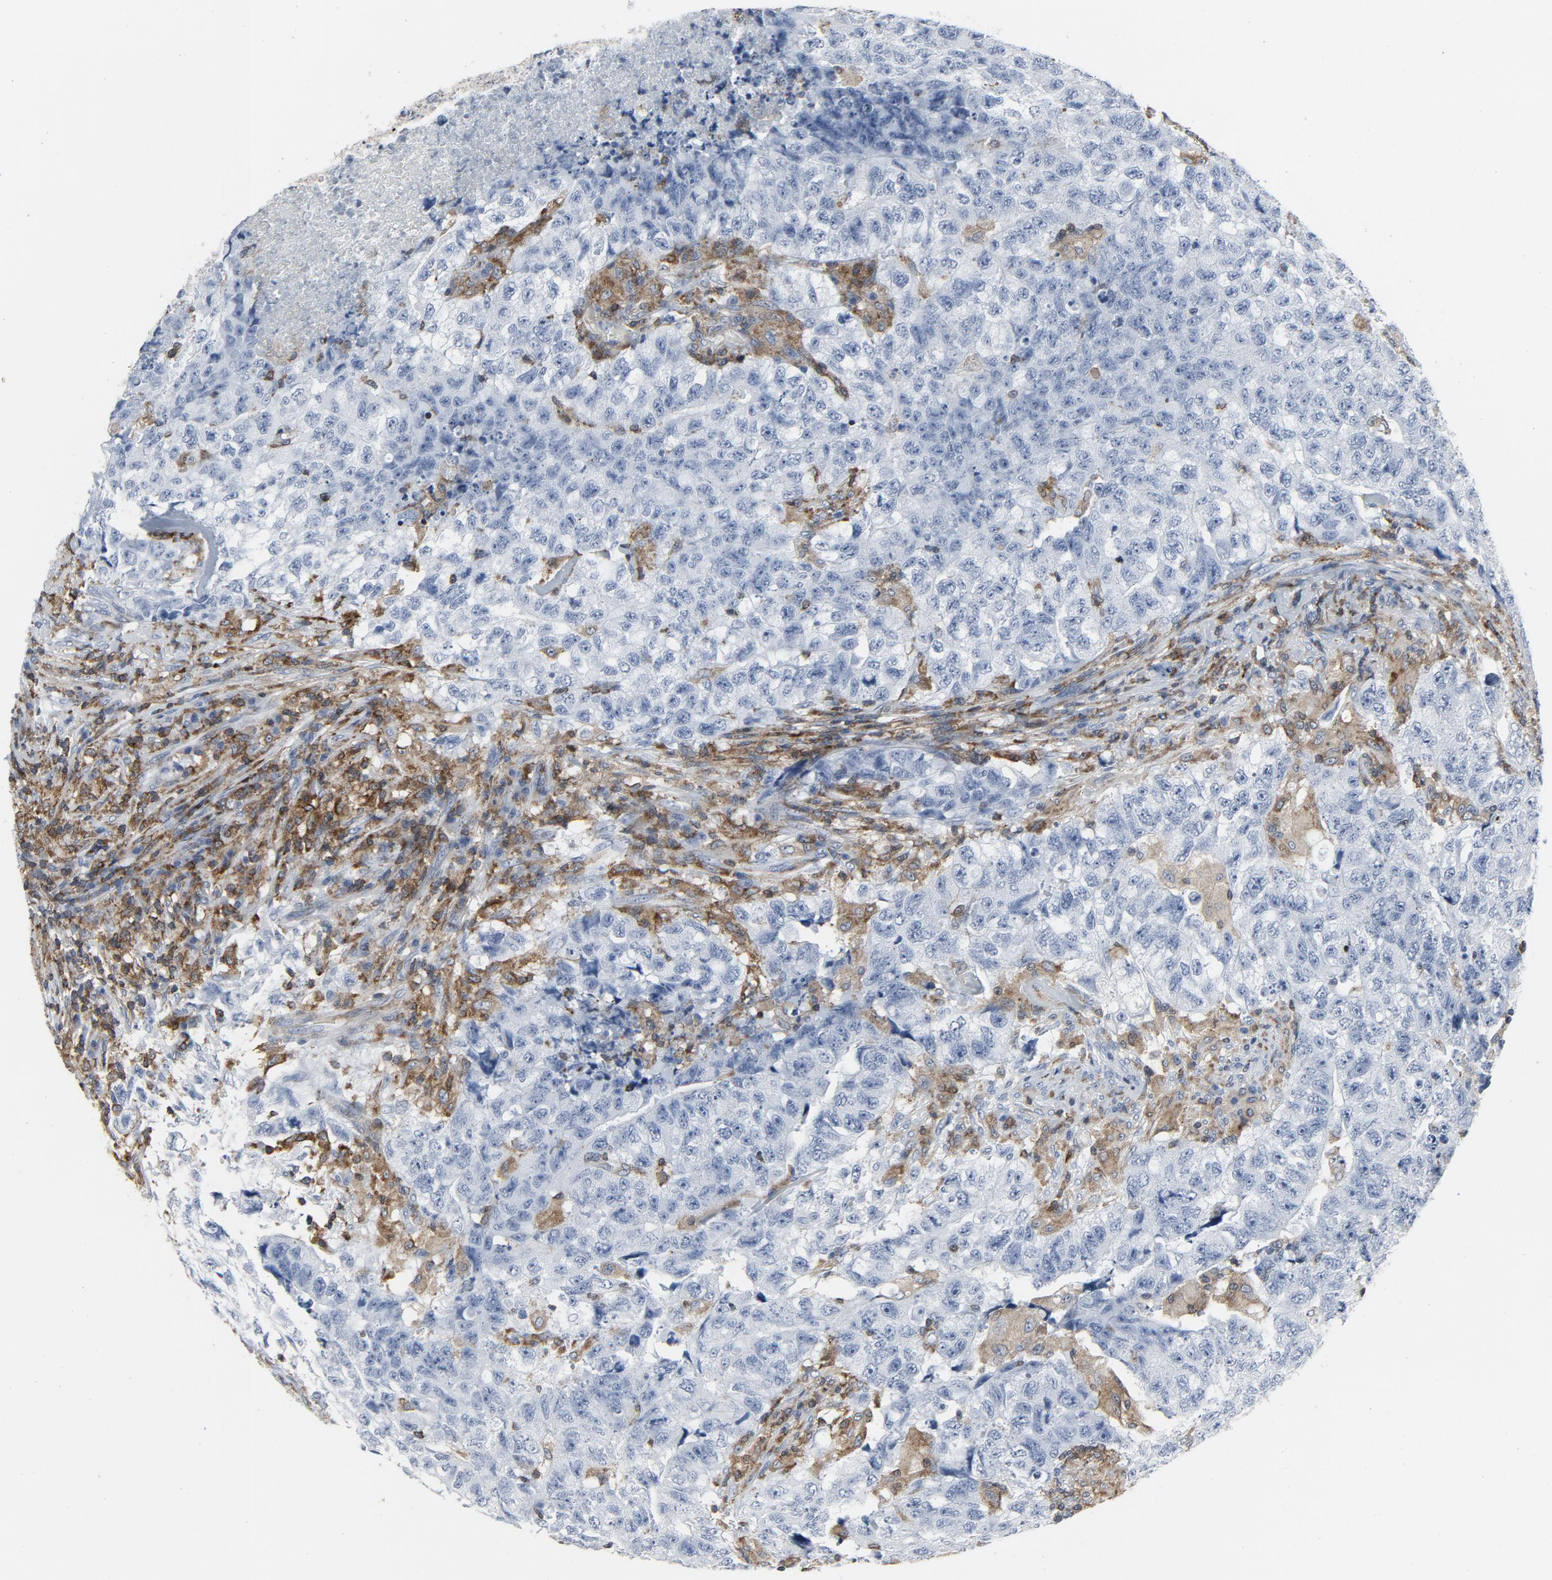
{"staining": {"intensity": "negative", "quantity": "none", "location": "none"}, "tissue": "testis cancer", "cell_type": "Tumor cells", "image_type": "cancer", "snomed": [{"axis": "morphology", "description": "Carcinoma, Embryonal, NOS"}, {"axis": "topography", "description": "Testis"}], "caption": "Tumor cells show no significant protein staining in embryonal carcinoma (testis).", "gene": "LCP2", "patient": {"sex": "male", "age": 21}}